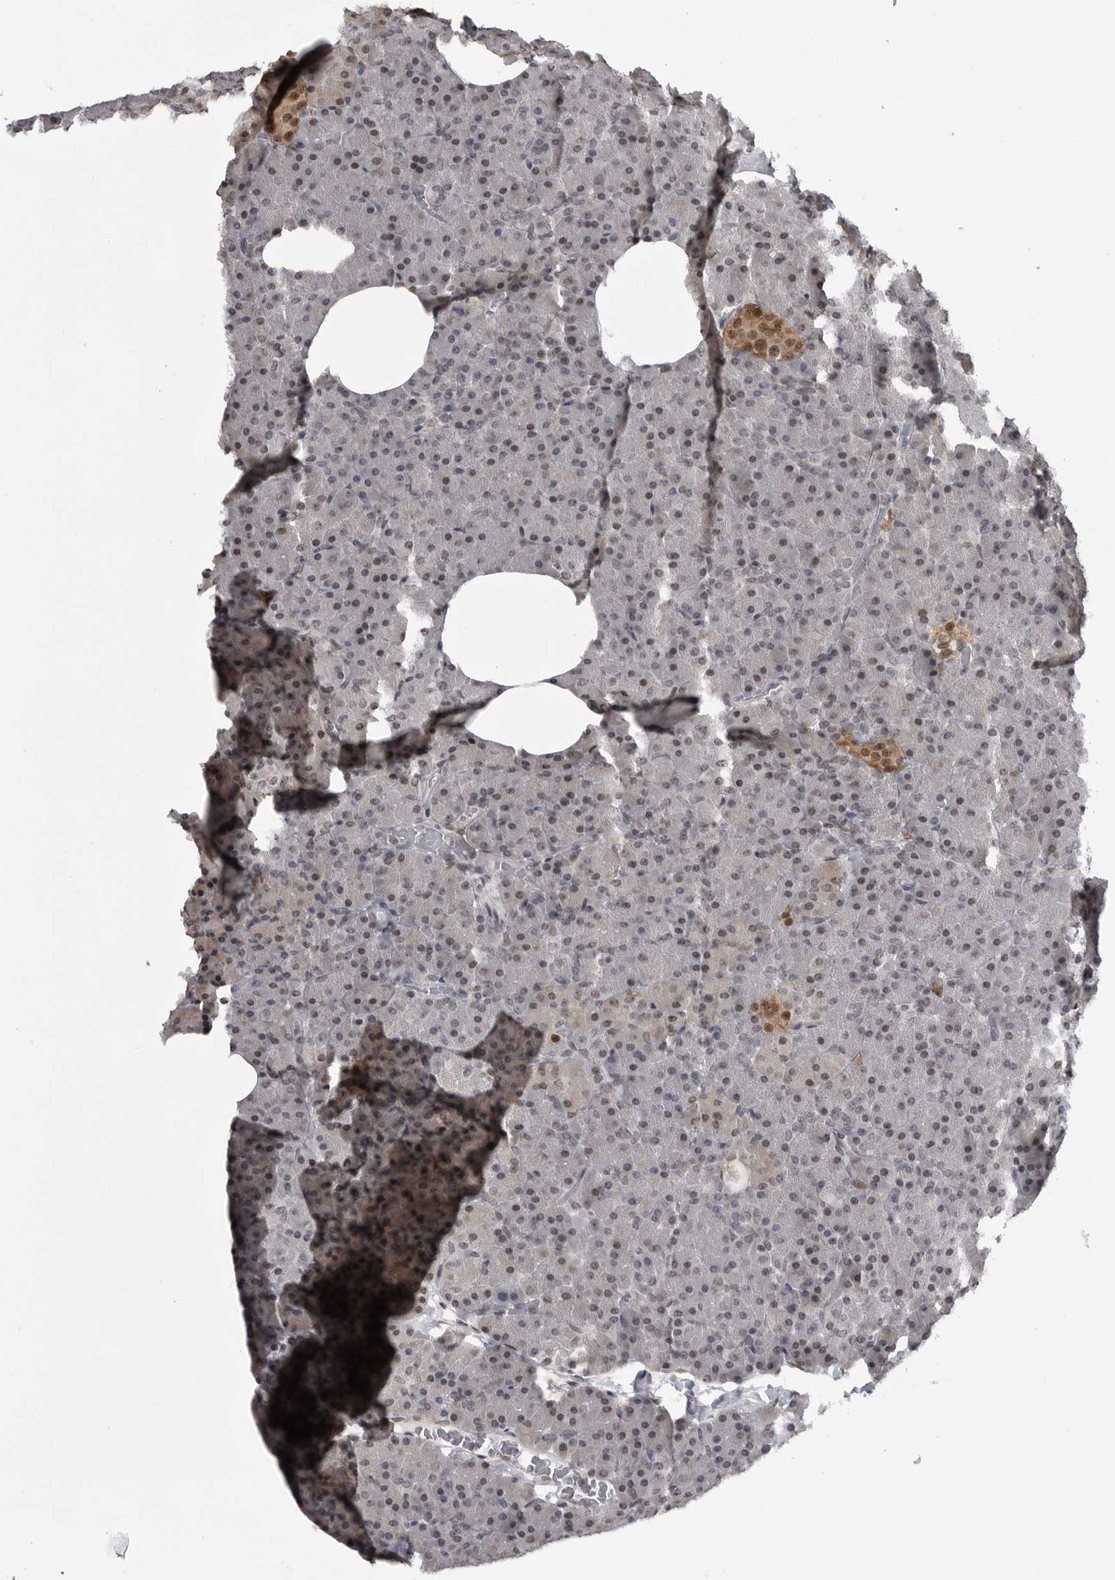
{"staining": {"intensity": "weak", "quantity": "25%-75%", "location": "nuclear"}, "tissue": "pancreas", "cell_type": "Exocrine glandular cells", "image_type": "normal", "snomed": [{"axis": "morphology", "description": "Normal tissue, NOS"}, {"axis": "morphology", "description": "Carcinoid, malignant, NOS"}, {"axis": "topography", "description": "Pancreas"}], "caption": "Weak nuclear positivity for a protein is identified in about 25%-75% of exocrine glandular cells of unremarkable pancreas using IHC.", "gene": "C8orf58", "patient": {"sex": "female", "age": 35}}